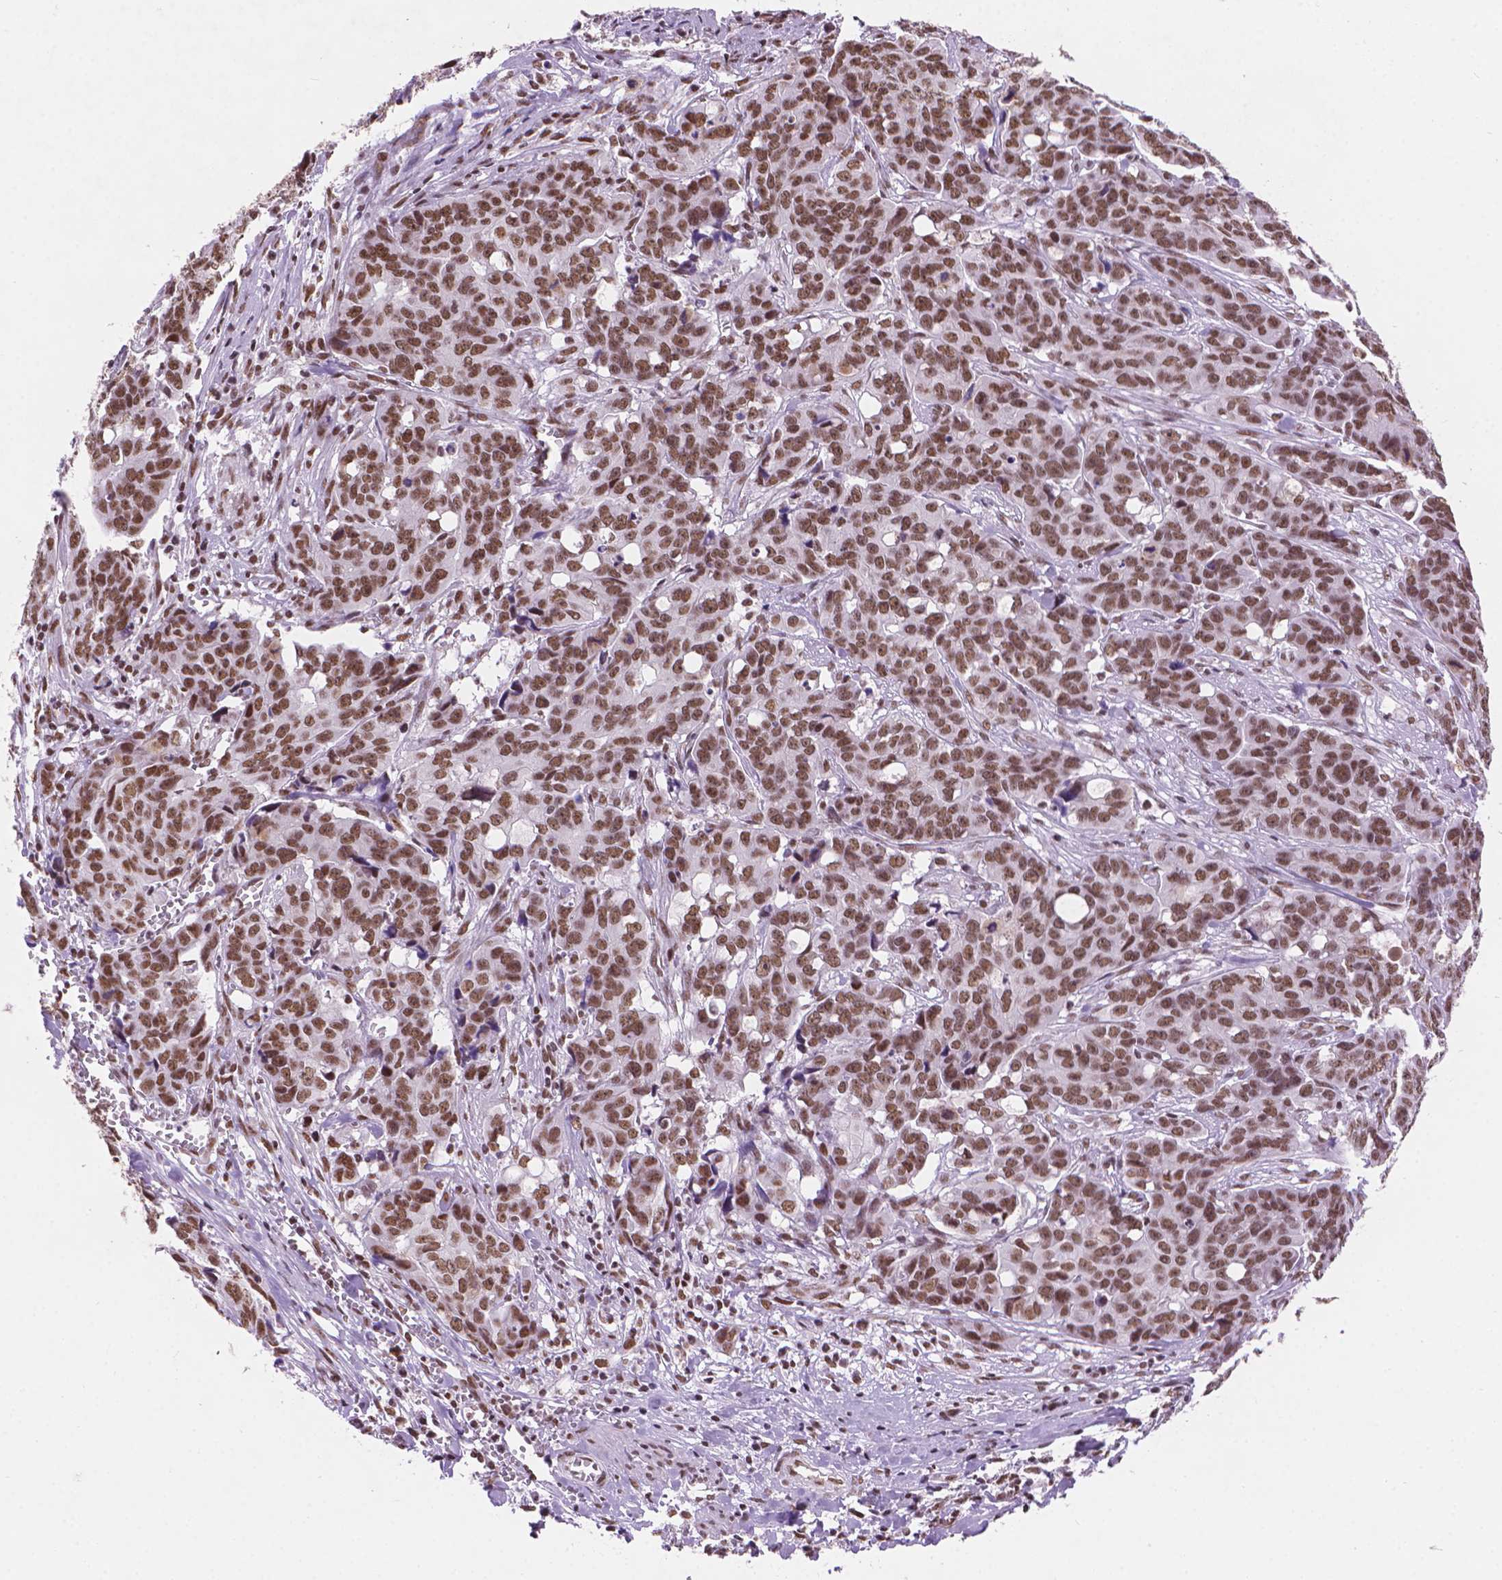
{"staining": {"intensity": "moderate", "quantity": ">75%", "location": "nuclear"}, "tissue": "ovarian cancer", "cell_type": "Tumor cells", "image_type": "cancer", "snomed": [{"axis": "morphology", "description": "Carcinoma, endometroid"}, {"axis": "topography", "description": "Ovary"}], "caption": "Ovarian cancer (endometroid carcinoma) stained for a protein shows moderate nuclear positivity in tumor cells.", "gene": "RPA4", "patient": {"sex": "female", "age": 78}}